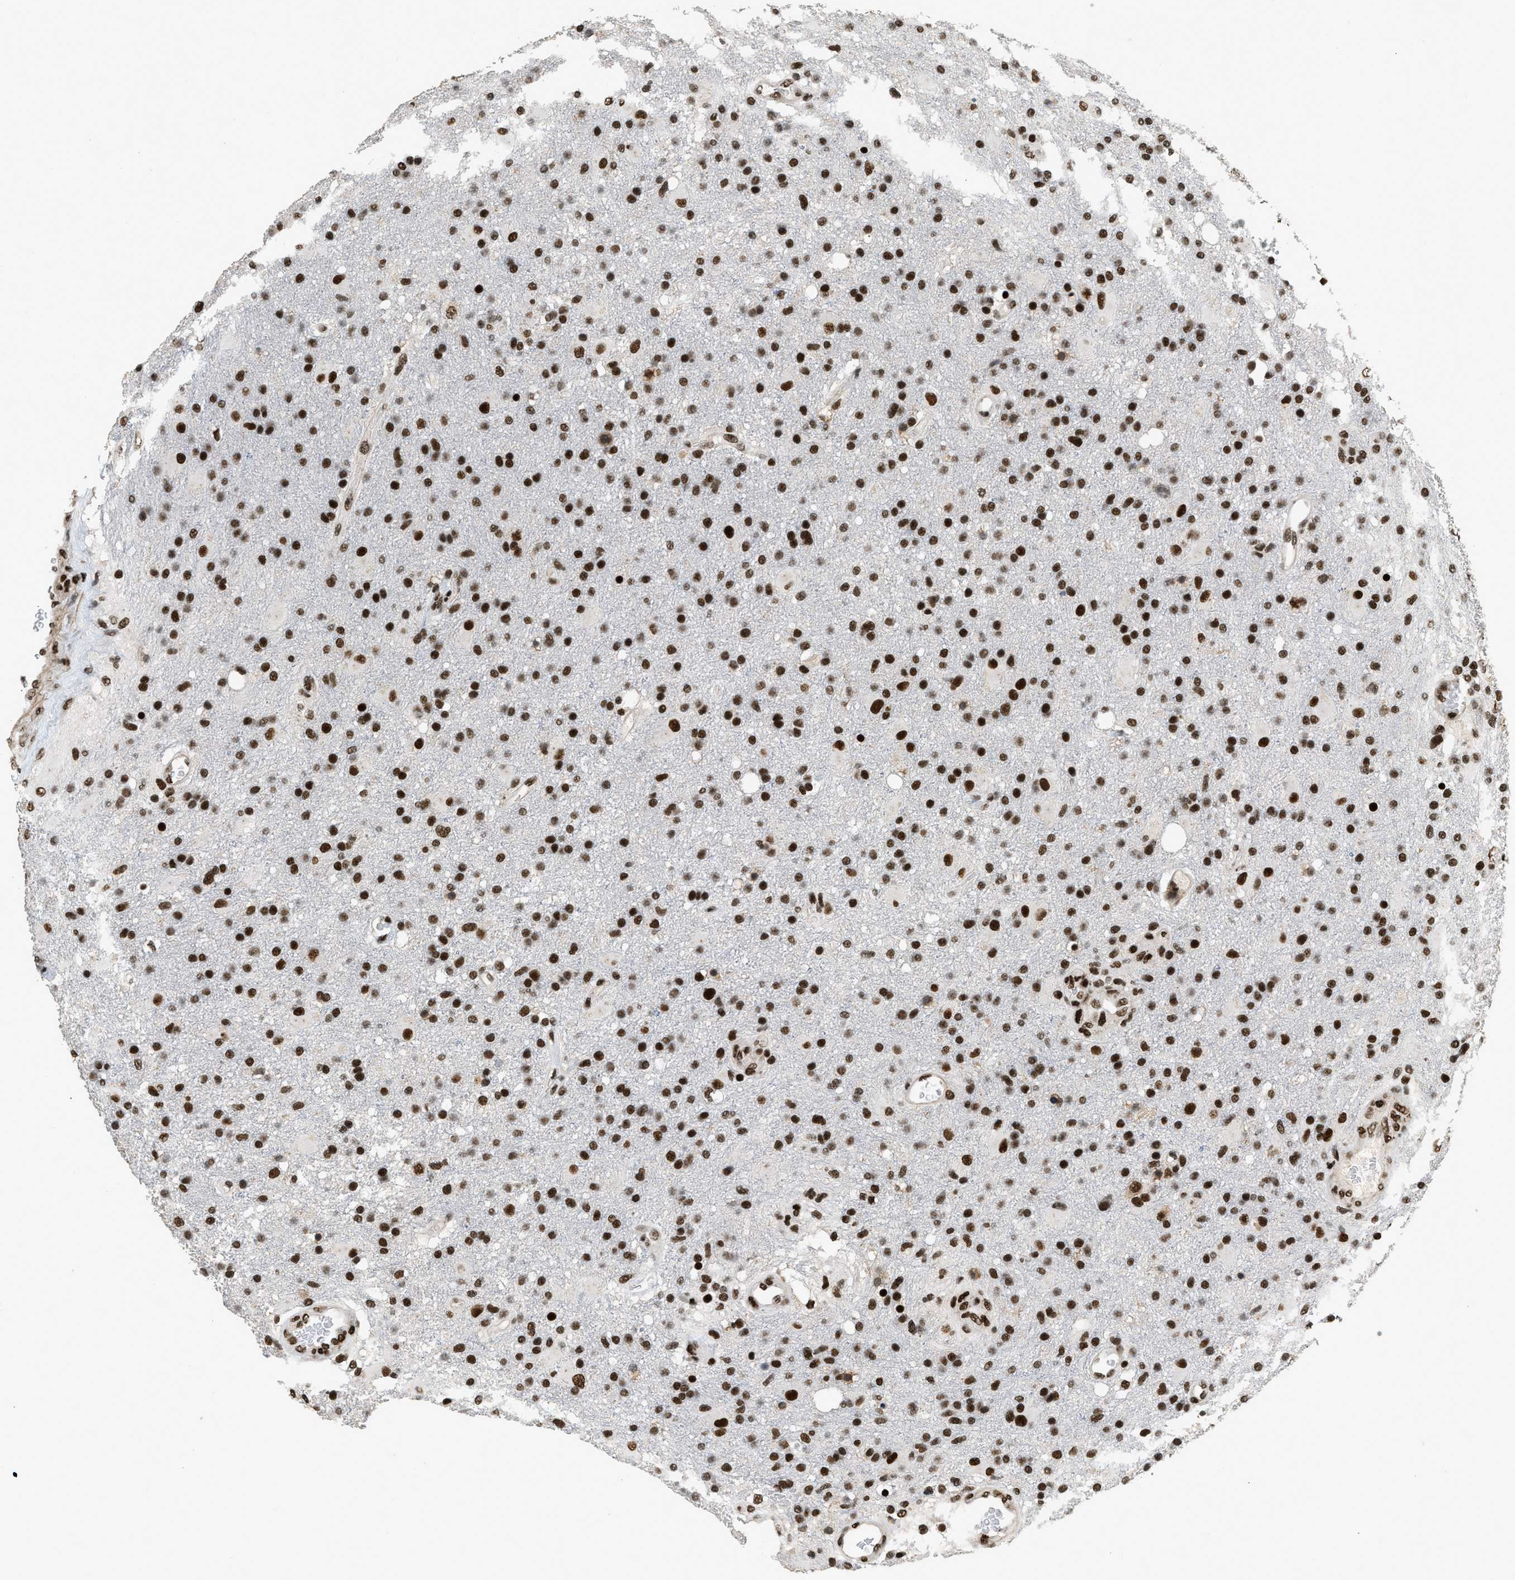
{"staining": {"intensity": "strong", "quantity": ">75%", "location": "nuclear"}, "tissue": "glioma", "cell_type": "Tumor cells", "image_type": "cancer", "snomed": [{"axis": "morphology", "description": "Glioma, malignant, High grade"}, {"axis": "topography", "description": "Brain"}], "caption": "IHC micrograph of neoplastic tissue: glioma stained using immunohistochemistry (IHC) demonstrates high levels of strong protein expression localized specifically in the nuclear of tumor cells, appearing as a nuclear brown color.", "gene": "SMARCB1", "patient": {"sex": "male", "age": 72}}